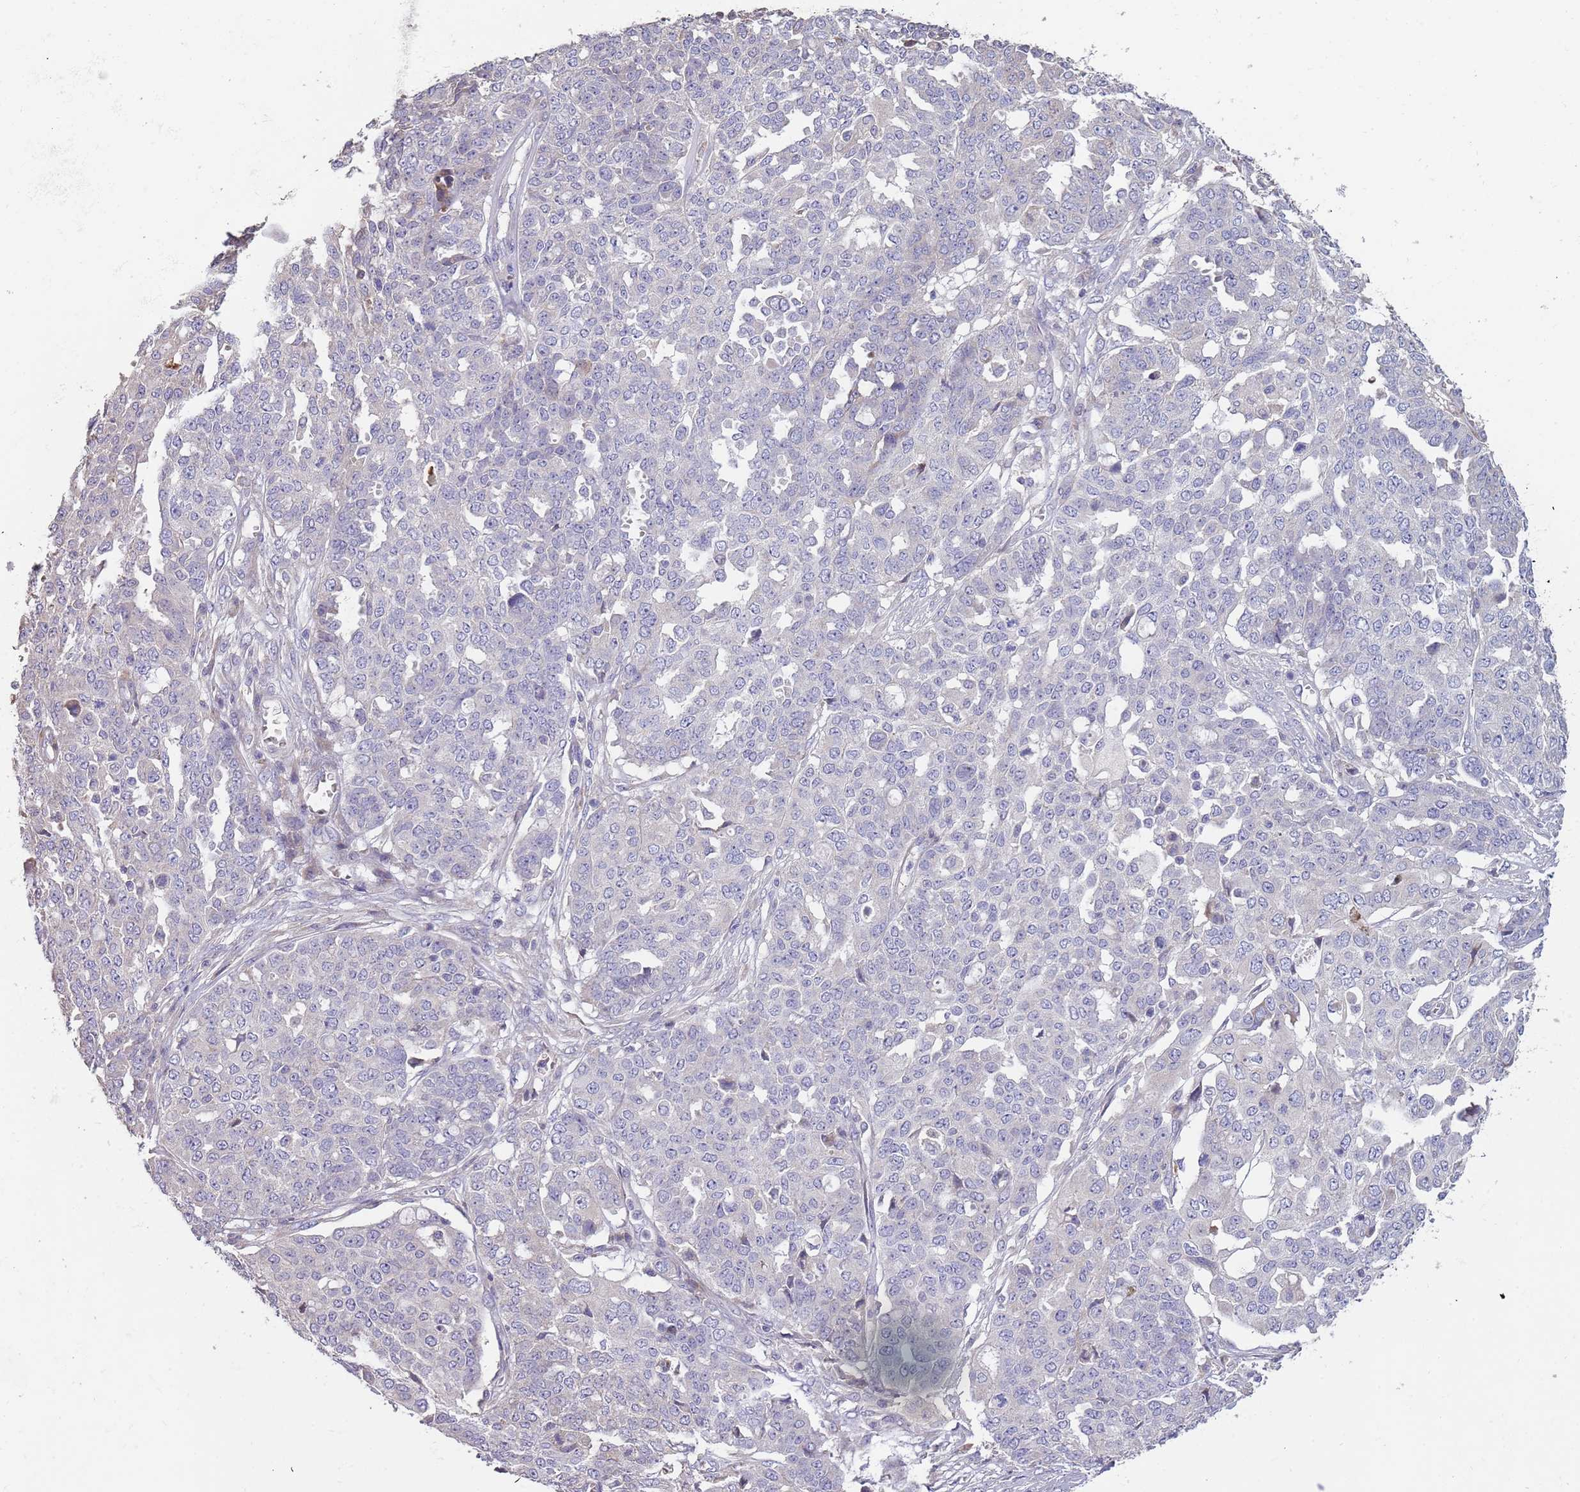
{"staining": {"intensity": "negative", "quantity": "none", "location": "none"}, "tissue": "ovarian cancer", "cell_type": "Tumor cells", "image_type": "cancer", "snomed": [{"axis": "morphology", "description": "Cystadenocarcinoma, serous, NOS"}, {"axis": "topography", "description": "Soft tissue"}, {"axis": "topography", "description": "Ovary"}], "caption": "High power microscopy photomicrograph of an immunohistochemistry micrograph of serous cystadenocarcinoma (ovarian), revealing no significant staining in tumor cells.", "gene": "SUSD1", "patient": {"sex": "female", "age": 57}}